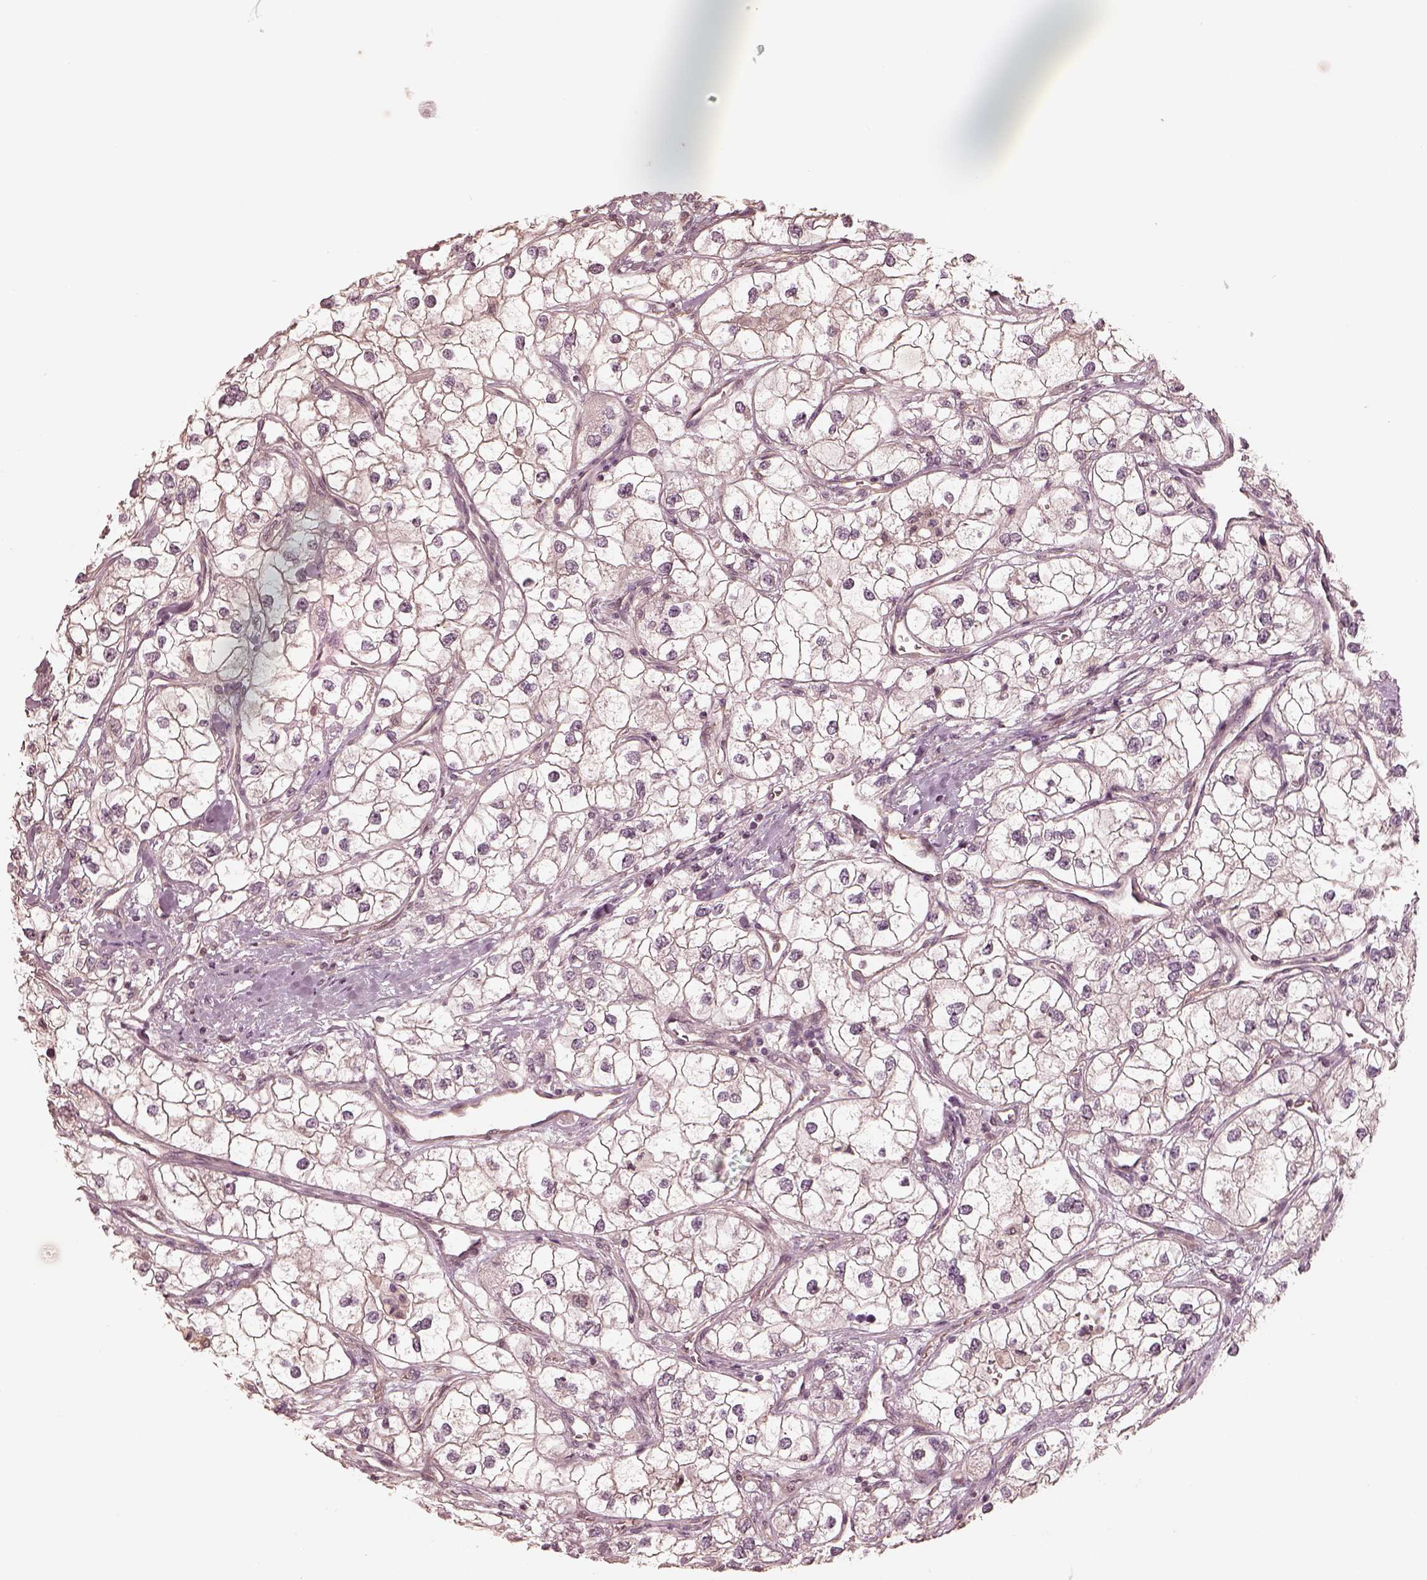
{"staining": {"intensity": "negative", "quantity": "none", "location": "none"}, "tissue": "renal cancer", "cell_type": "Tumor cells", "image_type": "cancer", "snomed": [{"axis": "morphology", "description": "Adenocarcinoma, NOS"}, {"axis": "topography", "description": "Kidney"}], "caption": "This is an immunohistochemistry photomicrograph of adenocarcinoma (renal). There is no positivity in tumor cells.", "gene": "KIF5C", "patient": {"sex": "male", "age": 59}}